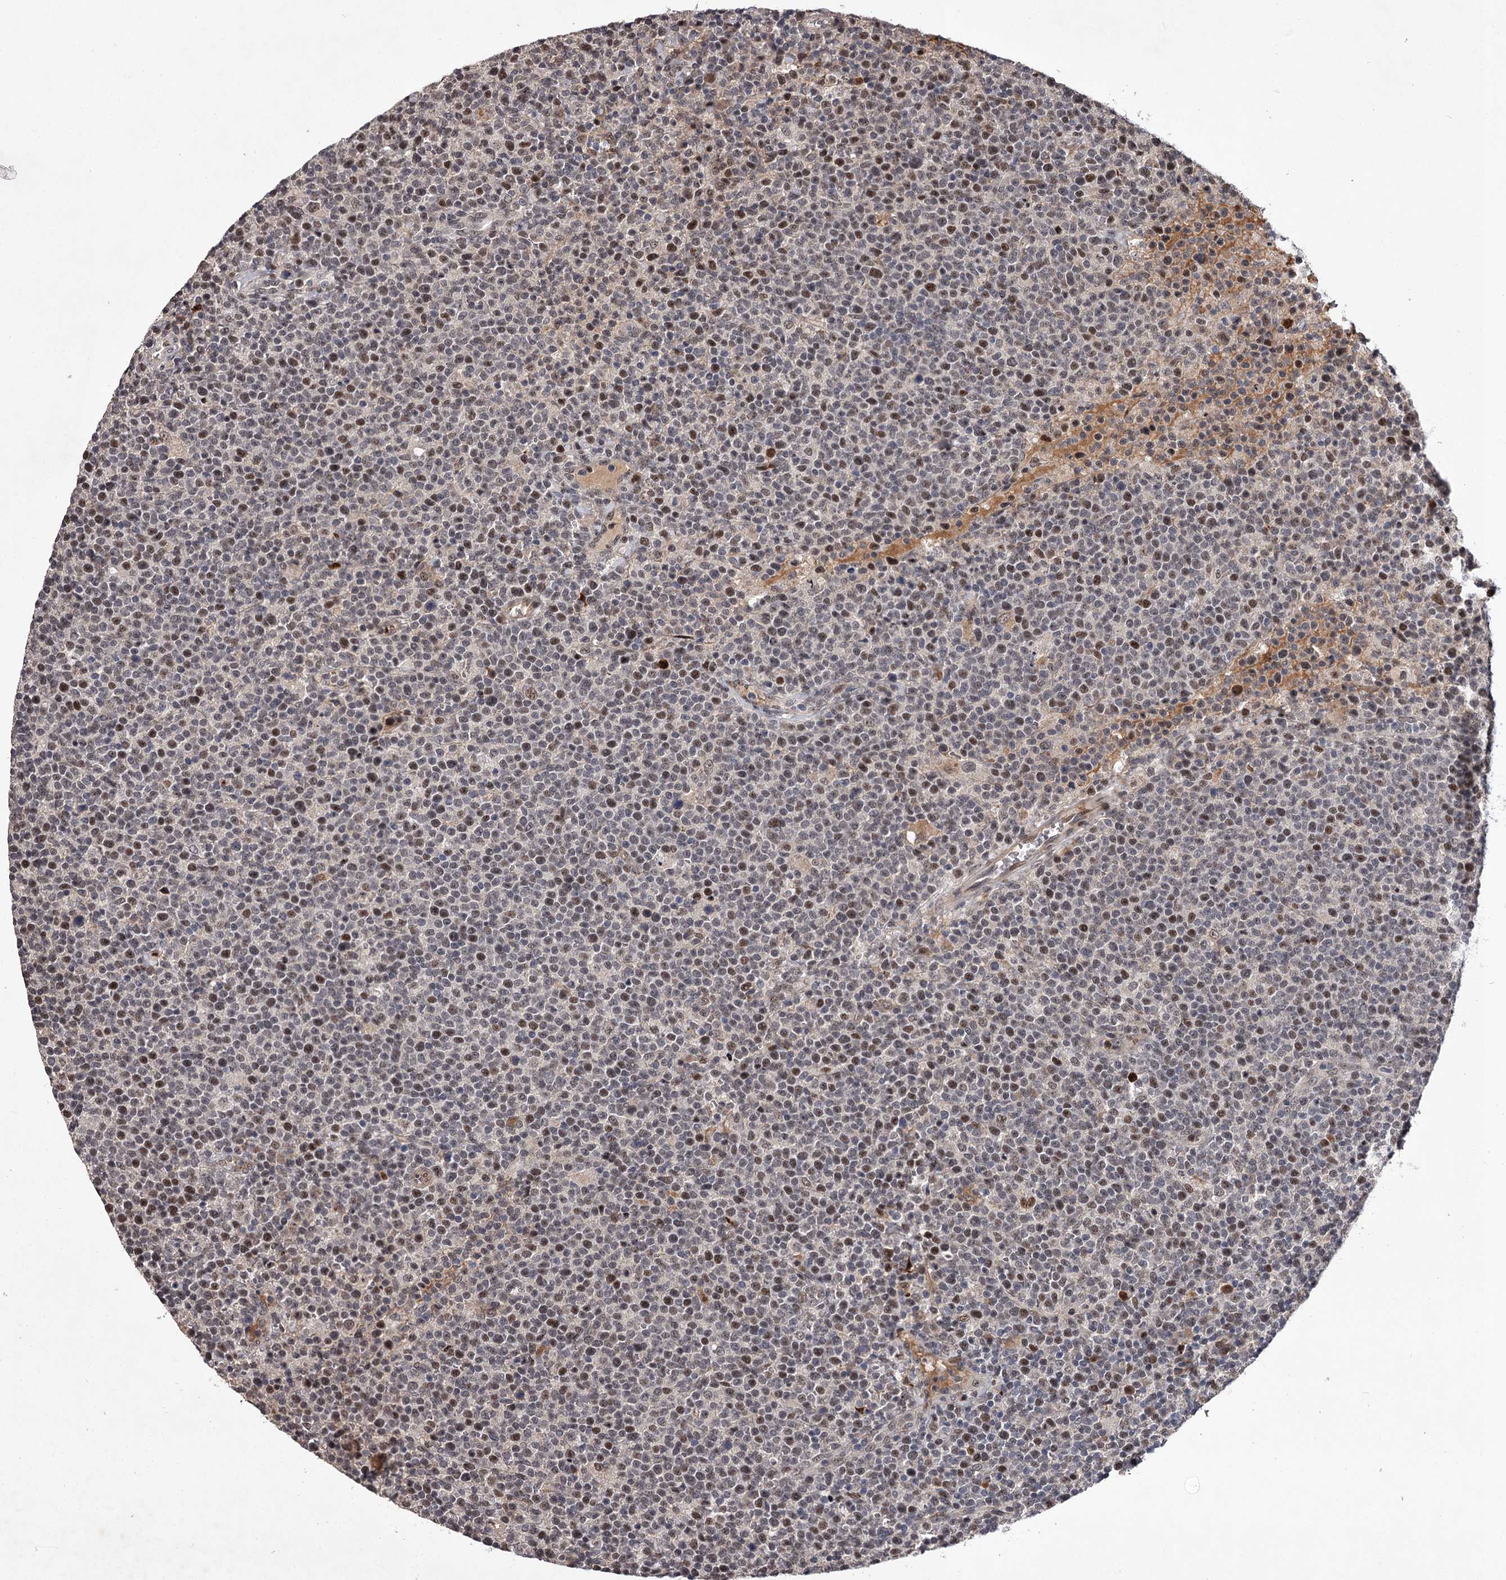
{"staining": {"intensity": "weak", "quantity": "25%-75%", "location": "nuclear"}, "tissue": "lymphoma", "cell_type": "Tumor cells", "image_type": "cancer", "snomed": [{"axis": "morphology", "description": "Malignant lymphoma, non-Hodgkin's type, High grade"}, {"axis": "topography", "description": "Lymph node"}], "caption": "DAB (3,3'-diaminobenzidine) immunohistochemical staining of human lymphoma reveals weak nuclear protein staining in about 25%-75% of tumor cells.", "gene": "RNF44", "patient": {"sex": "male", "age": 61}}